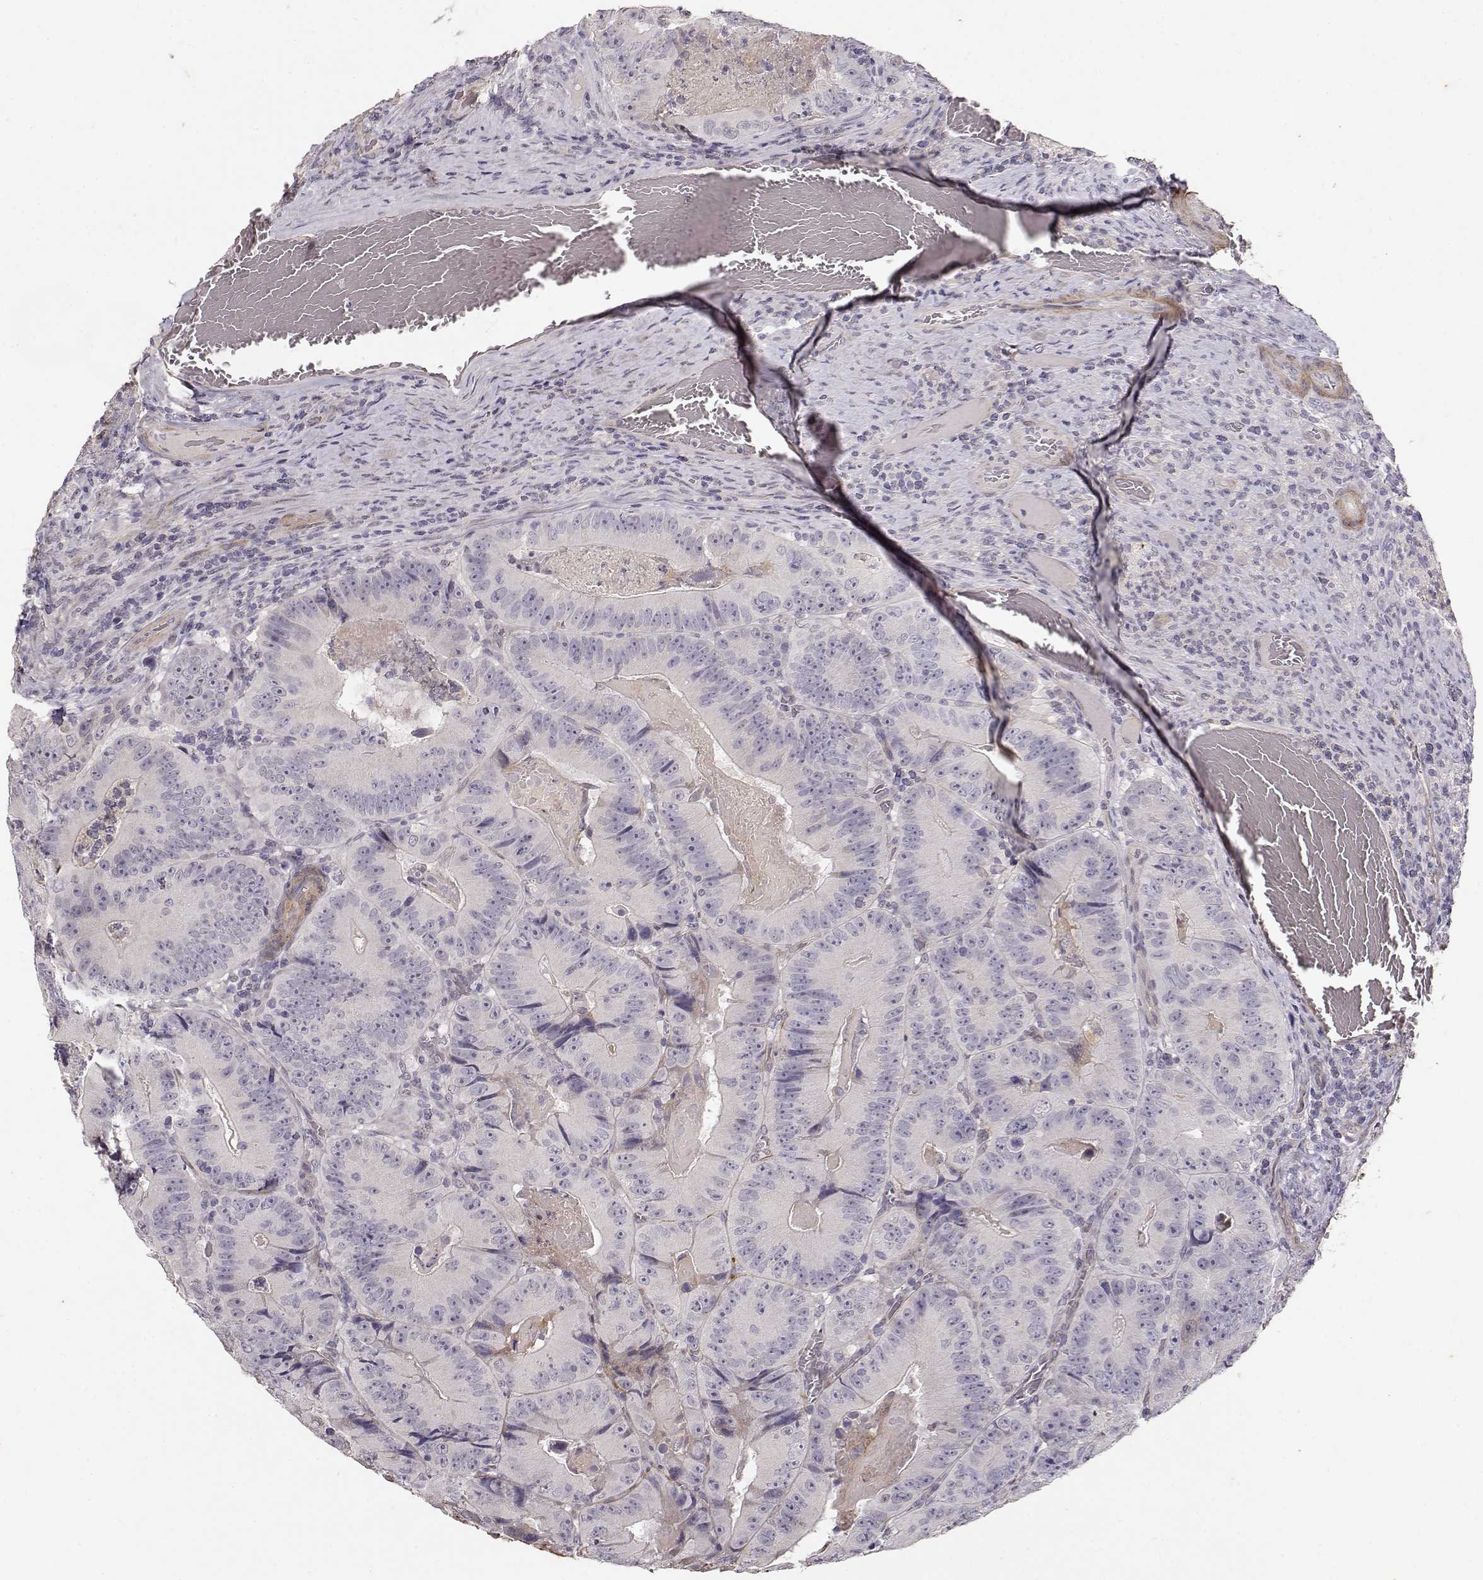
{"staining": {"intensity": "negative", "quantity": "none", "location": "none"}, "tissue": "colorectal cancer", "cell_type": "Tumor cells", "image_type": "cancer", "snomed": [{"axis": "morphology", "description": "Adenocarcinoma, NOS"}, {"axis": "topography", "description": "Colon"}], "caption": "The image demonstrates no staining of tumor cells in adenocarcinoma (colorectal).", "gene": "LAMA5", "patient": {"sex": "female", "age": 86}}